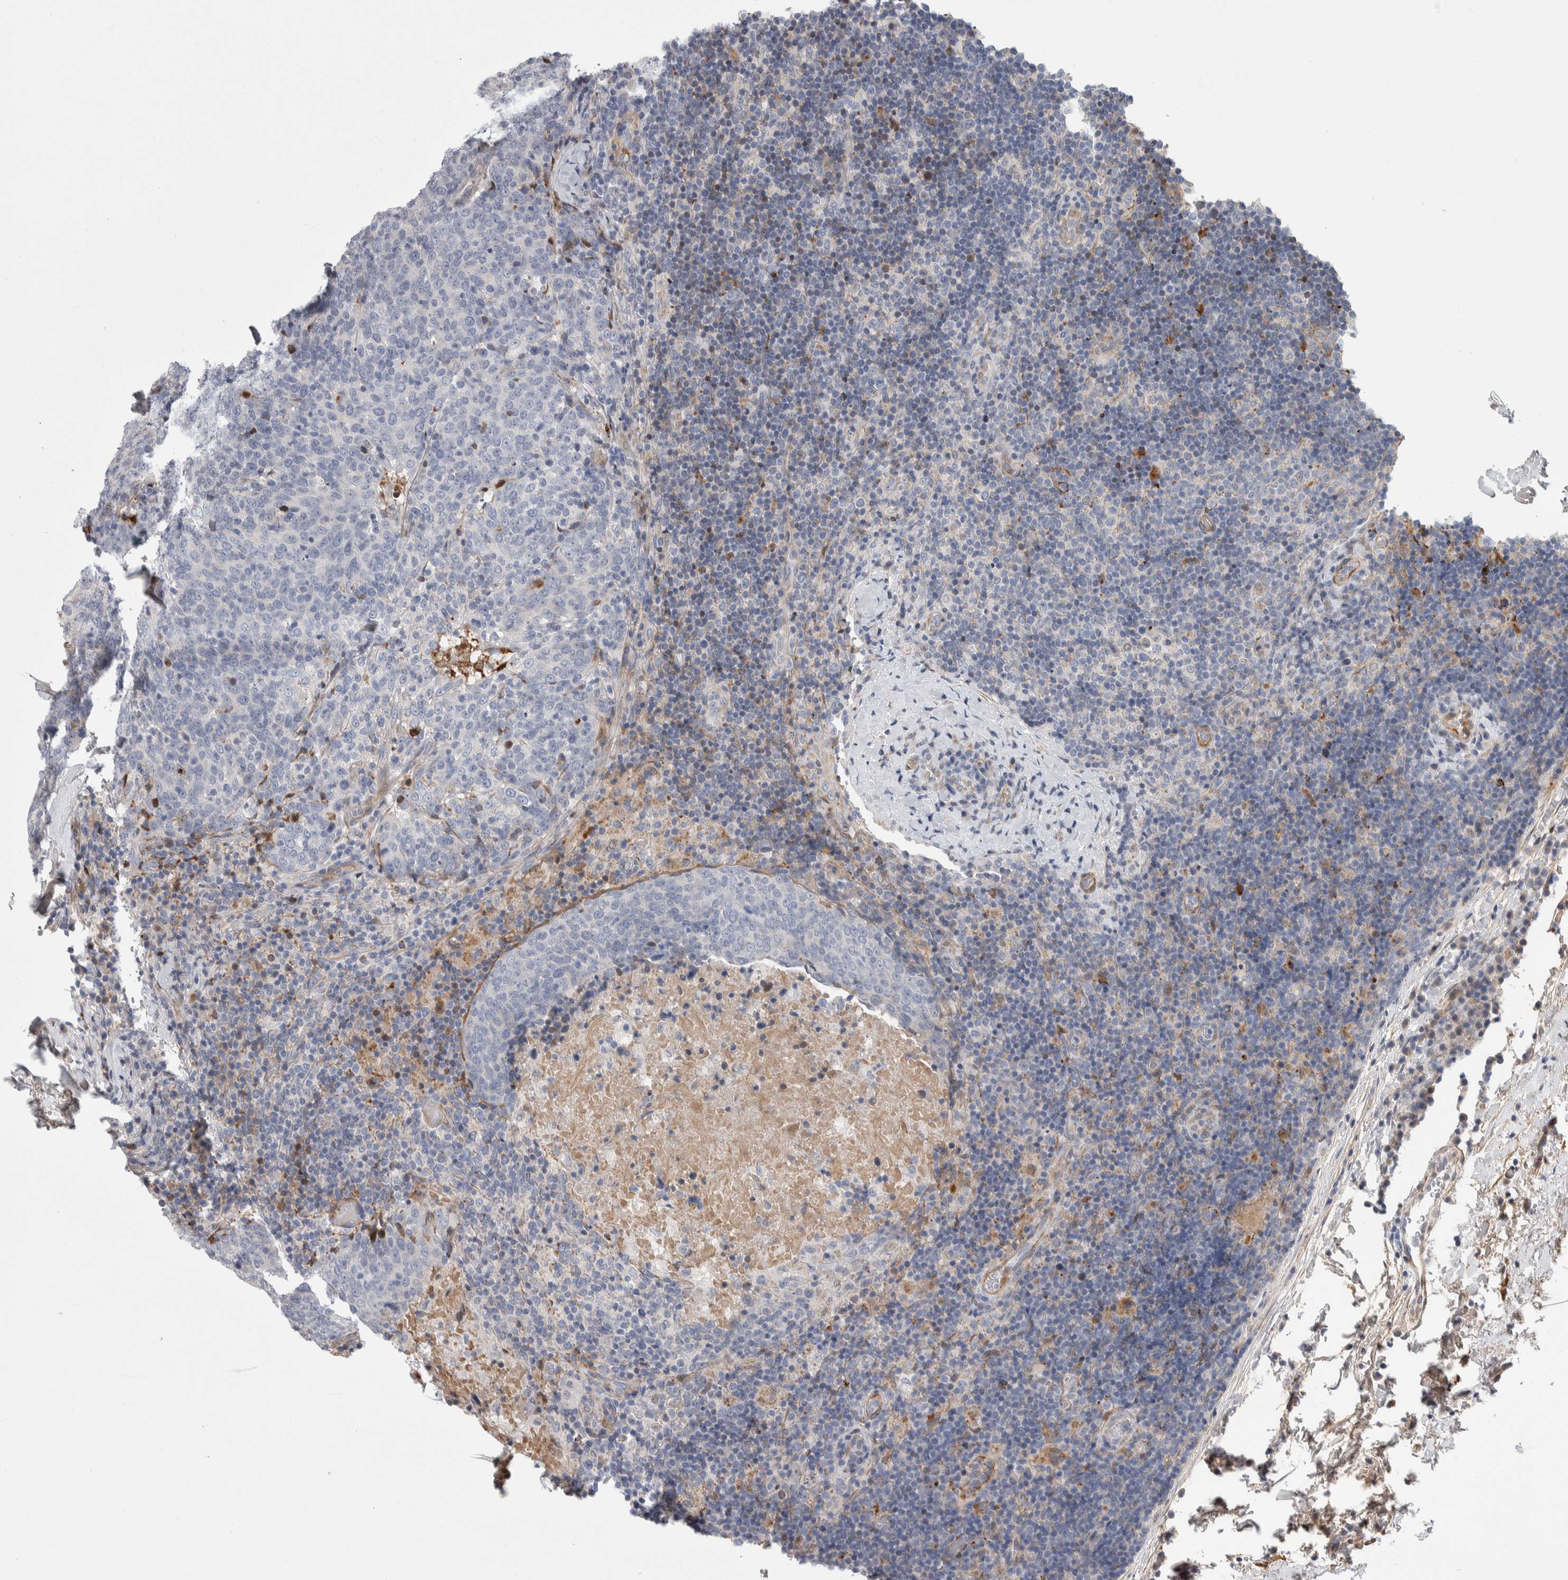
{"staining": {"intensity": "negative", "quantity": "none", "location": "none"}, "tissue": "head and neck cancer", "cell_type": "Tumor cells", "image_type": "cancer", "snomed": [{"axis": "morphology", "description": "Squamous cell carcinoma, NOS"}, {"axis": "morphology", "description": "Squamous cell carcinoma, metastatic, NOS"}, {"axis": "topography", "description": "Lymph node"}, {"axis": "topography", "description": "Head-Neck"}], "caption": "Photomicrograph shows no protein staining in tumor cells of head and neck squamous cell carcinoma tissue.", "gene": "PSMG3", "patient": {"sex": "male", "age": 62}}